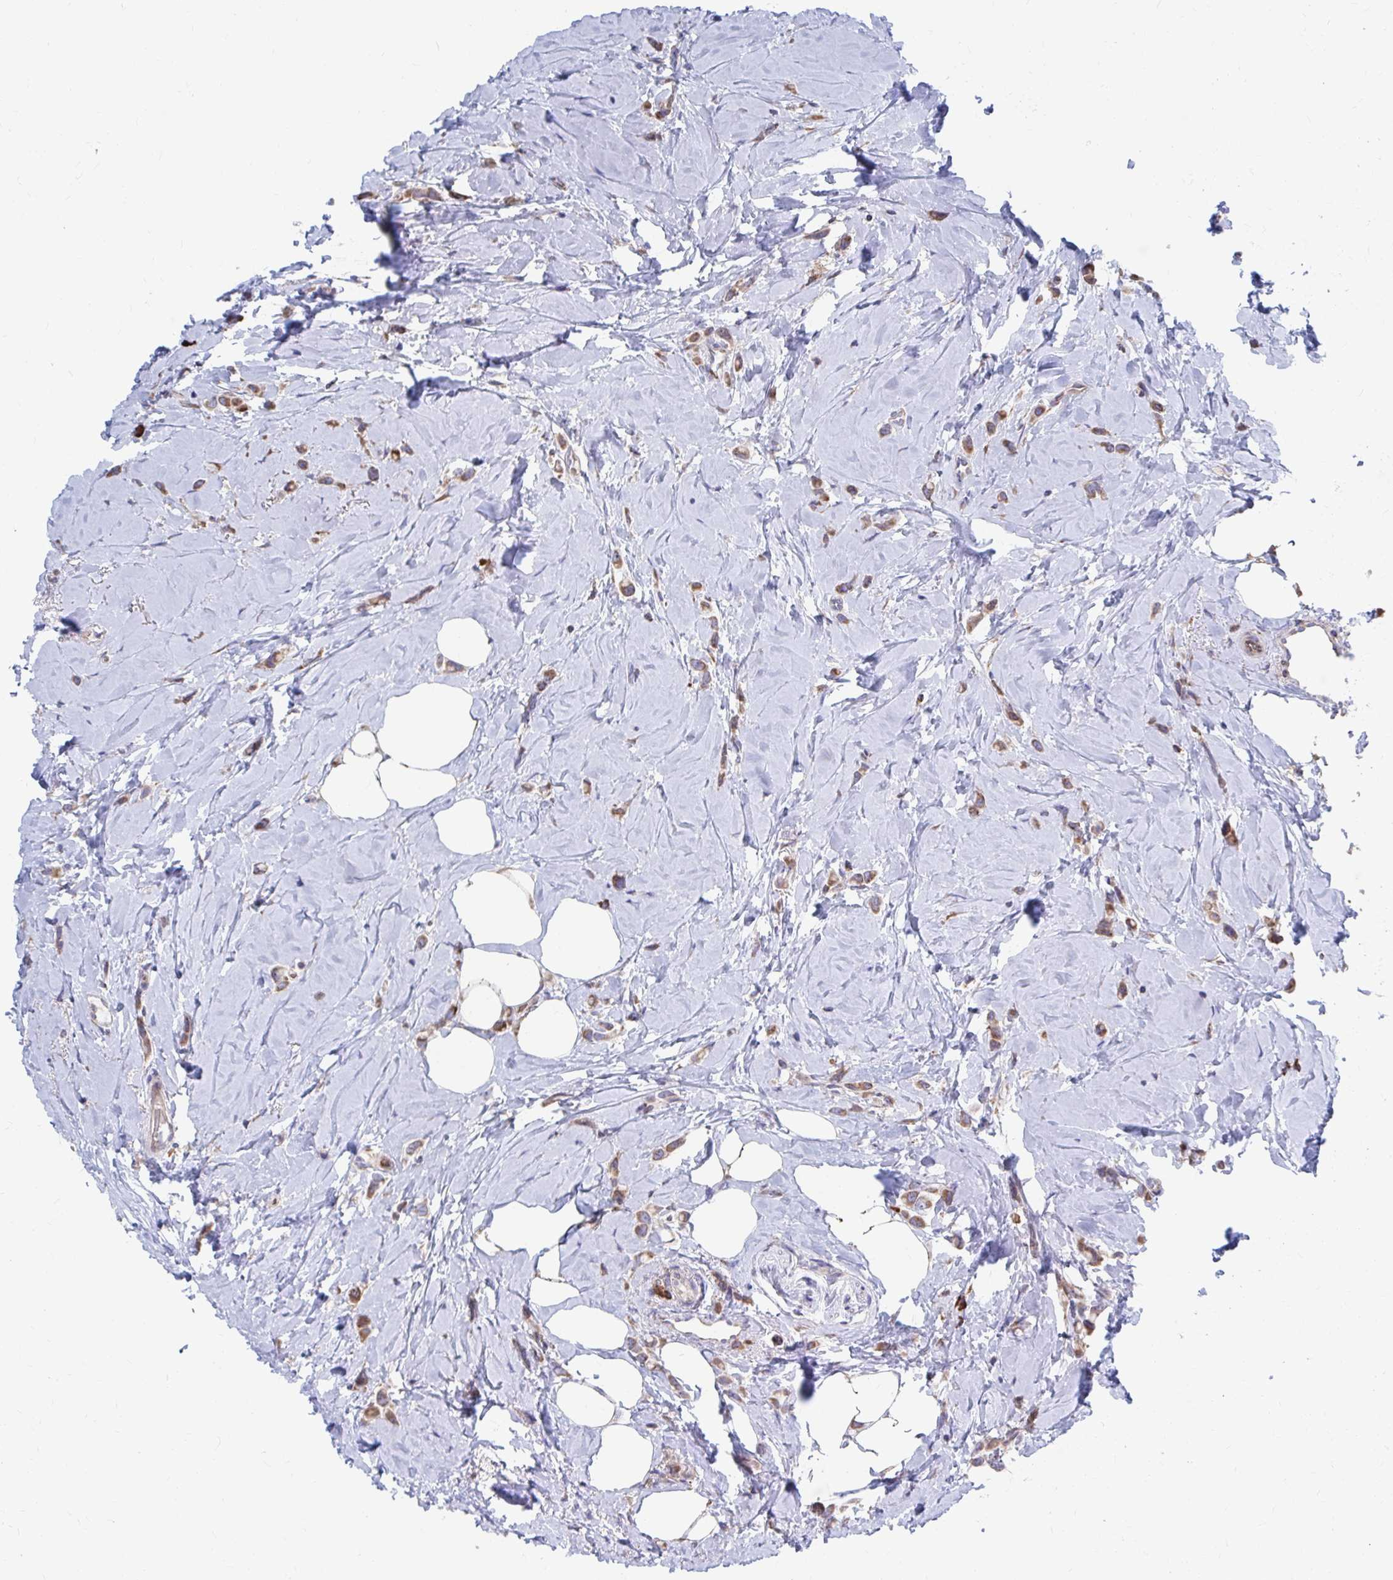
{"staining": {"intensity": "weak", "quantity": ">75%", "location": "cytoplasmic/membranous"}, "tissue": "breast cancer", "cell_type": "Tumor cells", "image_type": "cancer", "snomed": [{"axis": "morphology", "description": "Lobular carcinoma"}, {"axis": "topography", "description": "Breast"}], "caption": "Protein staining of breast cancer (lobular carcinoma) tissue demonstrates weak cytoplasmic/membranous positivity in approximately >75% of tumor cells.", "gene": "FKBP2", "patient": {"sex": "female", "age": 66}}